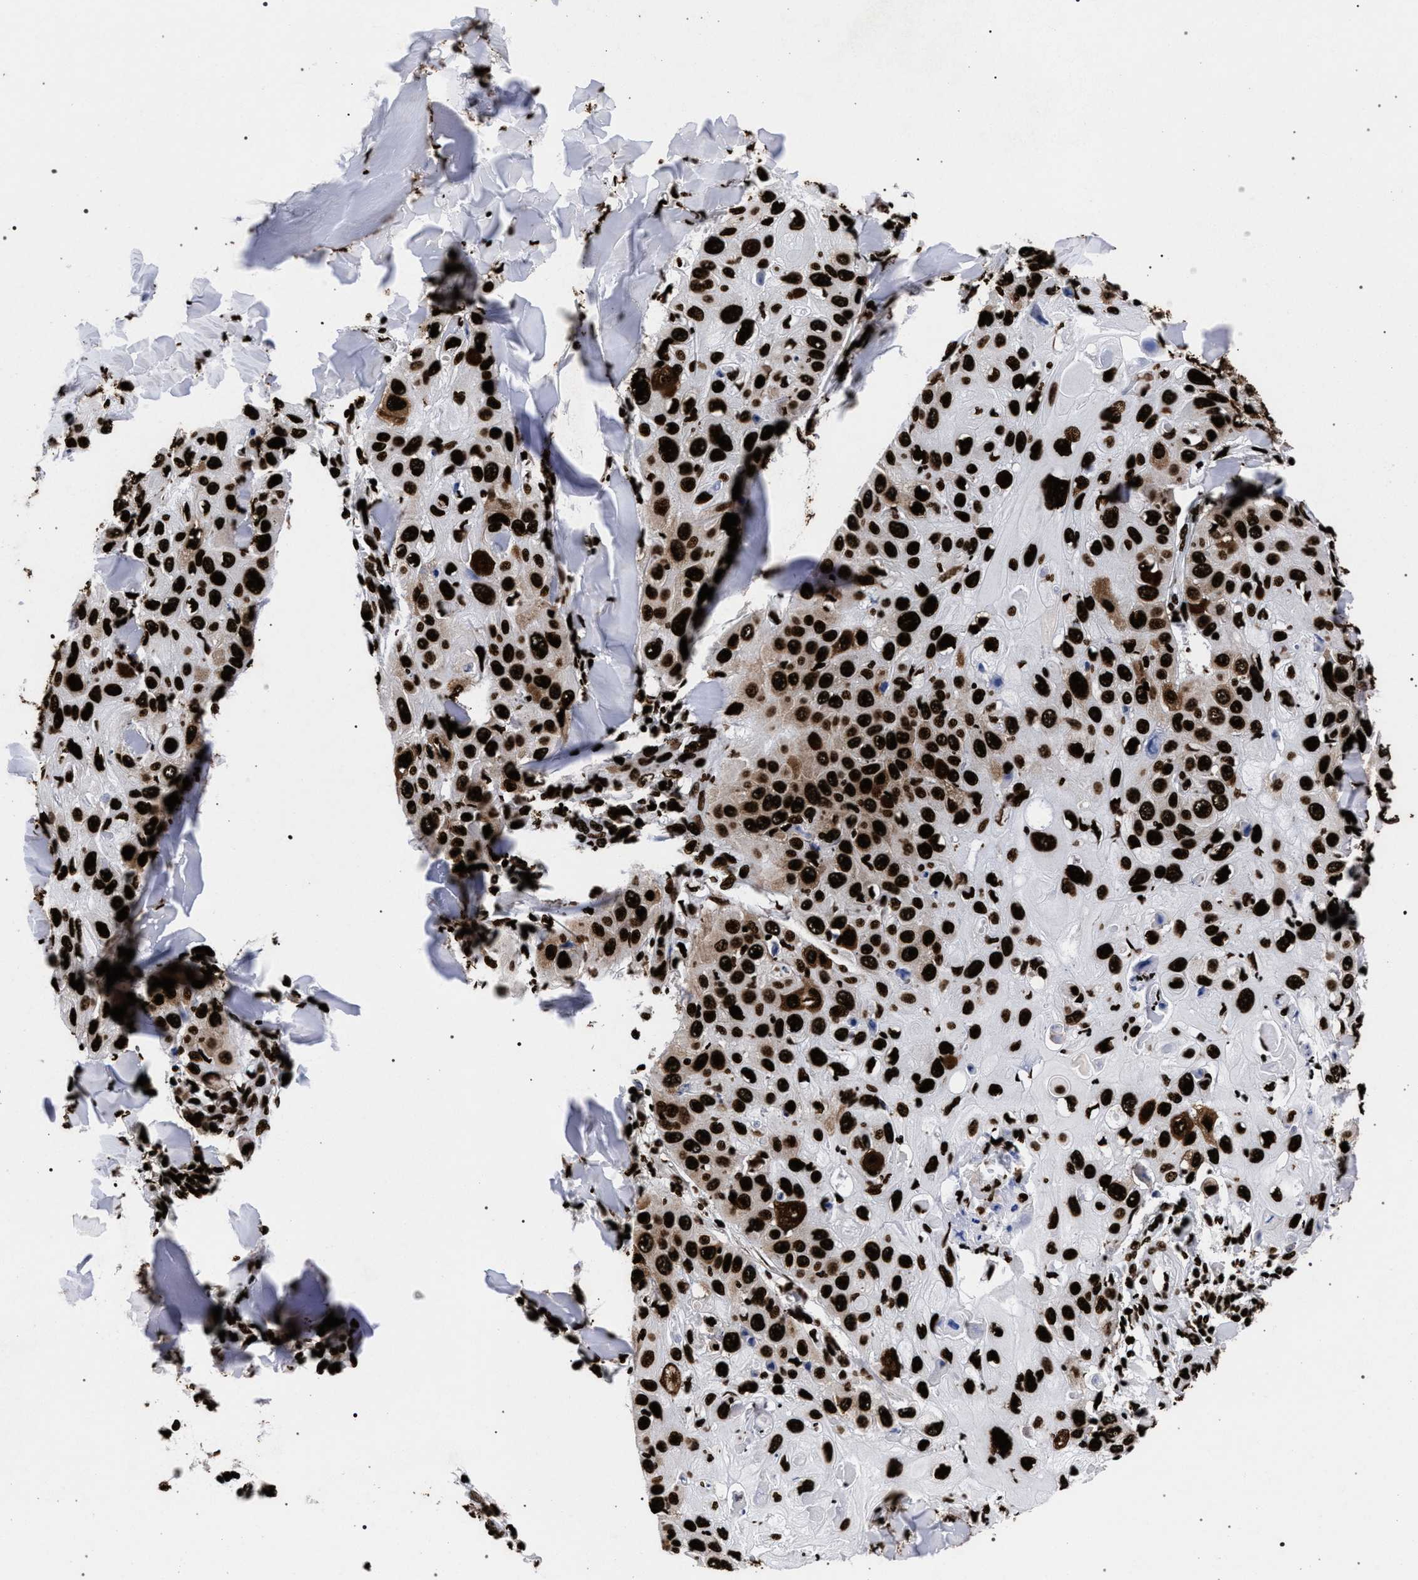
{"staining": {"intensity": "strong", "quantity": ">75%", "location": "nuclear"}, "tissue": "skin cancer", "cell_type": "Tumor cells", "image_type": "cancer", "snomed": [{"axis": "morphology", "description": "Squamous cell carcinoma, NOS"}, {"axis": "topography", "description": "Skin"}], "caption": "Approximately >75% of tumor cells in human skin cancer reveal strong nuclear protein positivity as visualized by brown immunohistochemical staining.", "gene": "HNRNPA1", "patient": {"sex": "male", "age": 86}}